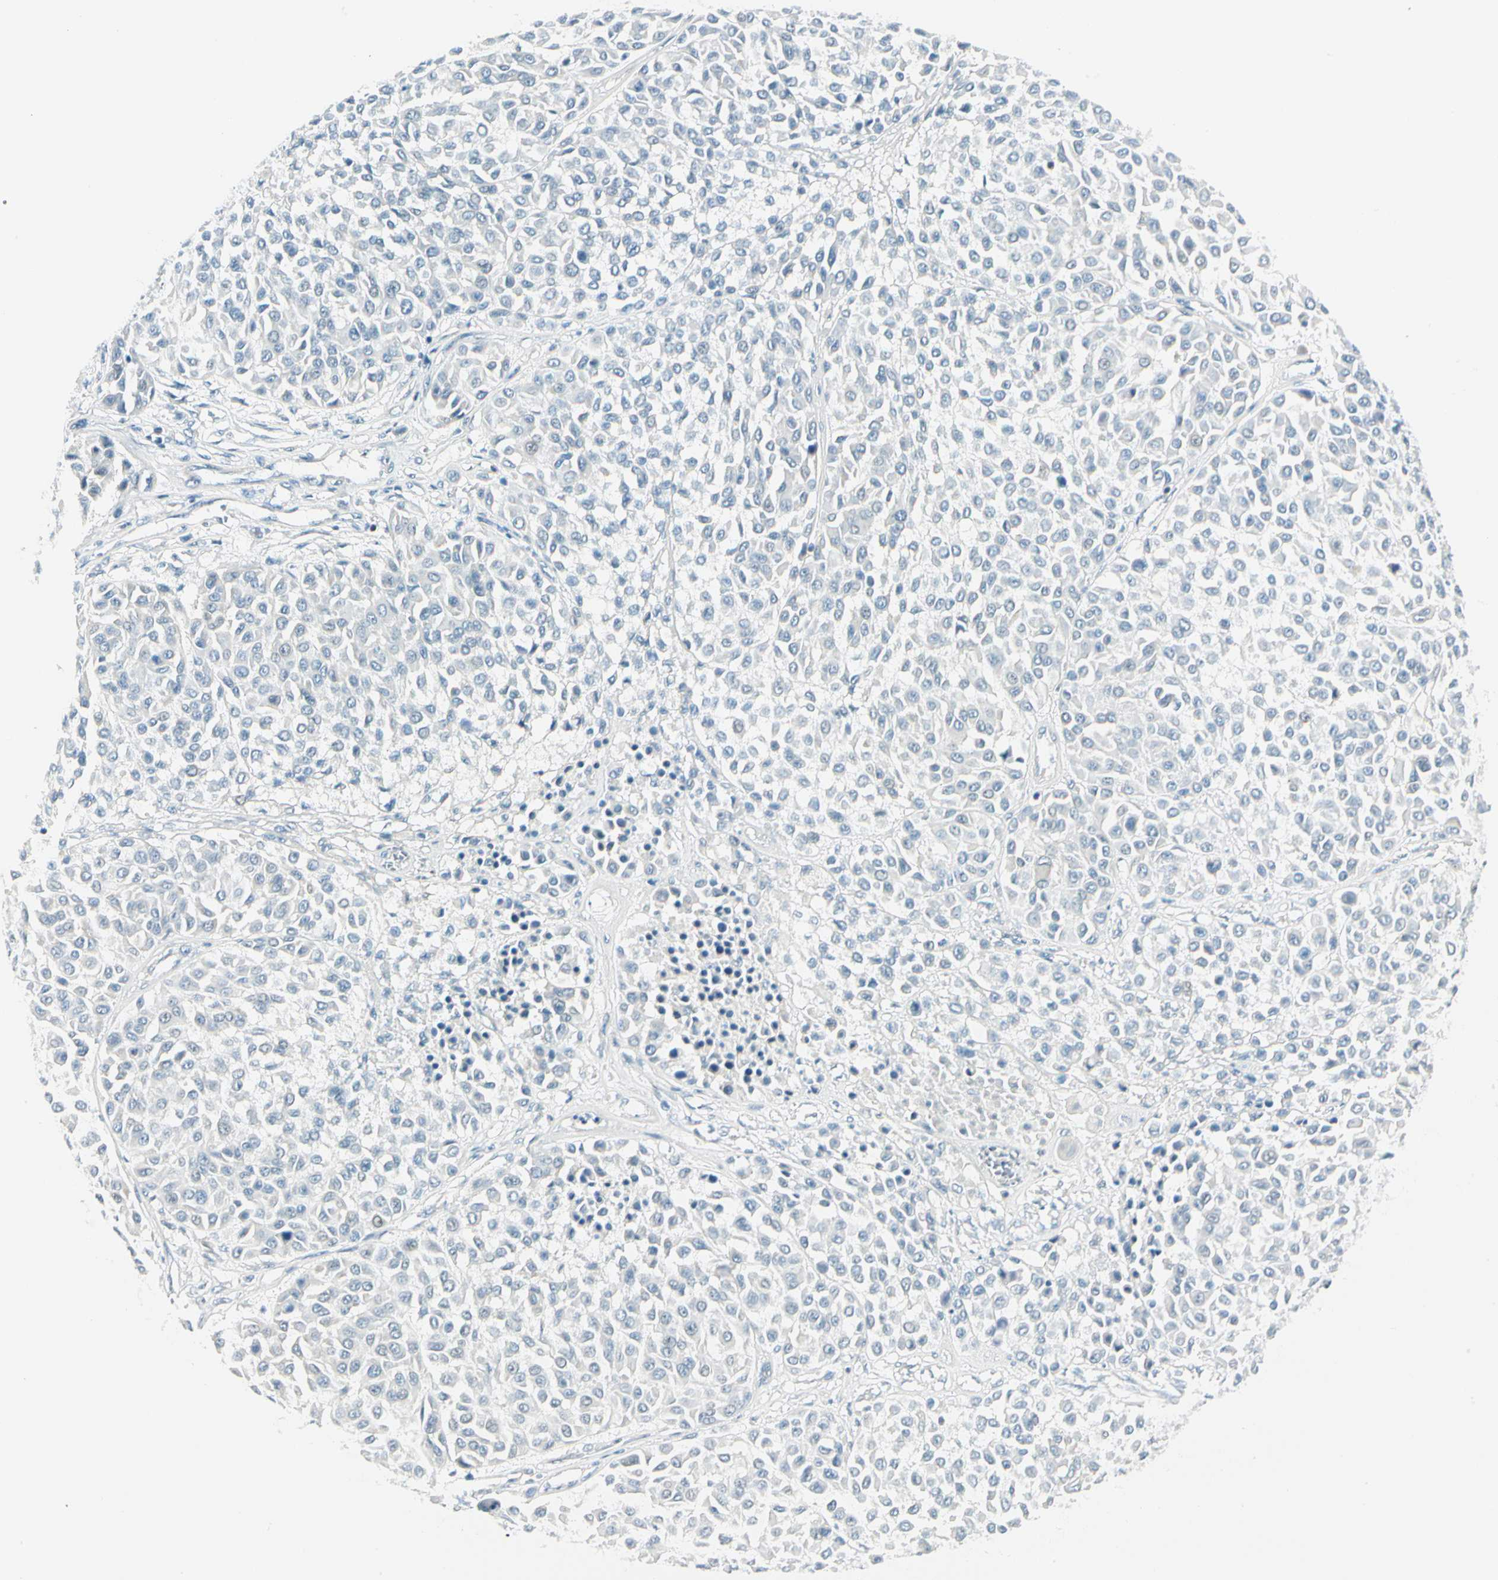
{"staining": {"intensity": "negative", "quantity": "none", "location": "none"}, "tissue": "melanoma", "cell_type": "Tumor cells", "image_type": "cancer", "snomed": [{"axis": "morphology", "description": "Malignant melanoma, Metastatic site"}, {"axis": "topography", "description": "Soft tissue"}], "caption": "Malignant melanoma (metastatic site) stained for a protein using IHC reveals no positivity tumor cells.", "gene": "ZSCAN1", "patient": {"sex": "male", "age": 41}}